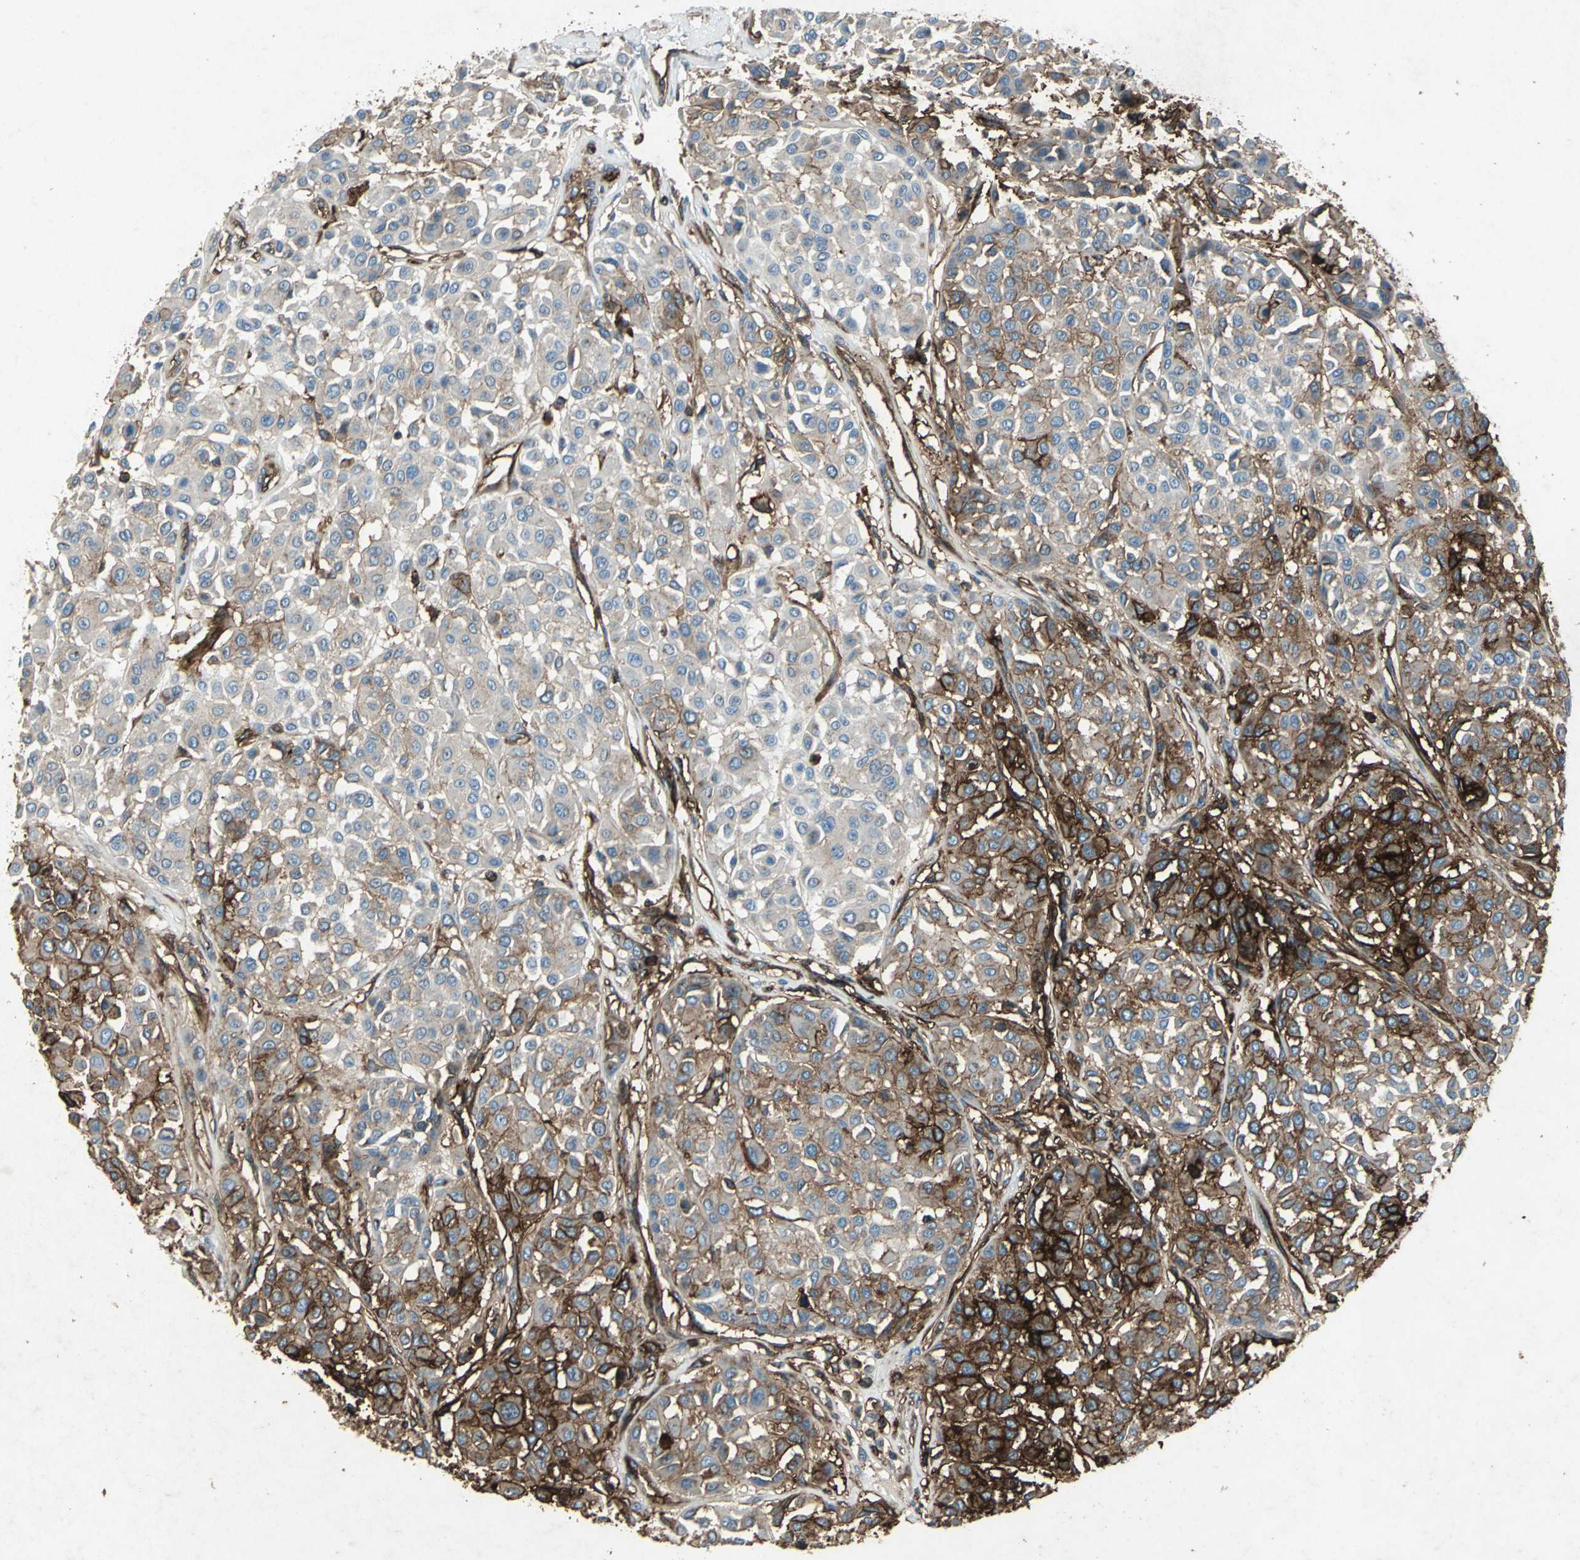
{"staining": {"intensity": "strong", "quantity": "25%-75%", "location": "cytoplasmic/membranous"}, "tissue": "melanoma", "cell_type": "Tumor cells", "image_type": "cancer", "snomed": [{"axis": "morphology", "description": "Malignant melanoma, Metastatic site"}, {"axis": "topography", "description": "Soft tissue"}], "caption": "This photomicrograph demonstrates IHC staining of human melanoma, with high strong cytoplasmic/membranous expression in about 25%-75% of tumor cells.", "gene": "CCR6", "patient": {"sex": "male", "age": 41}}